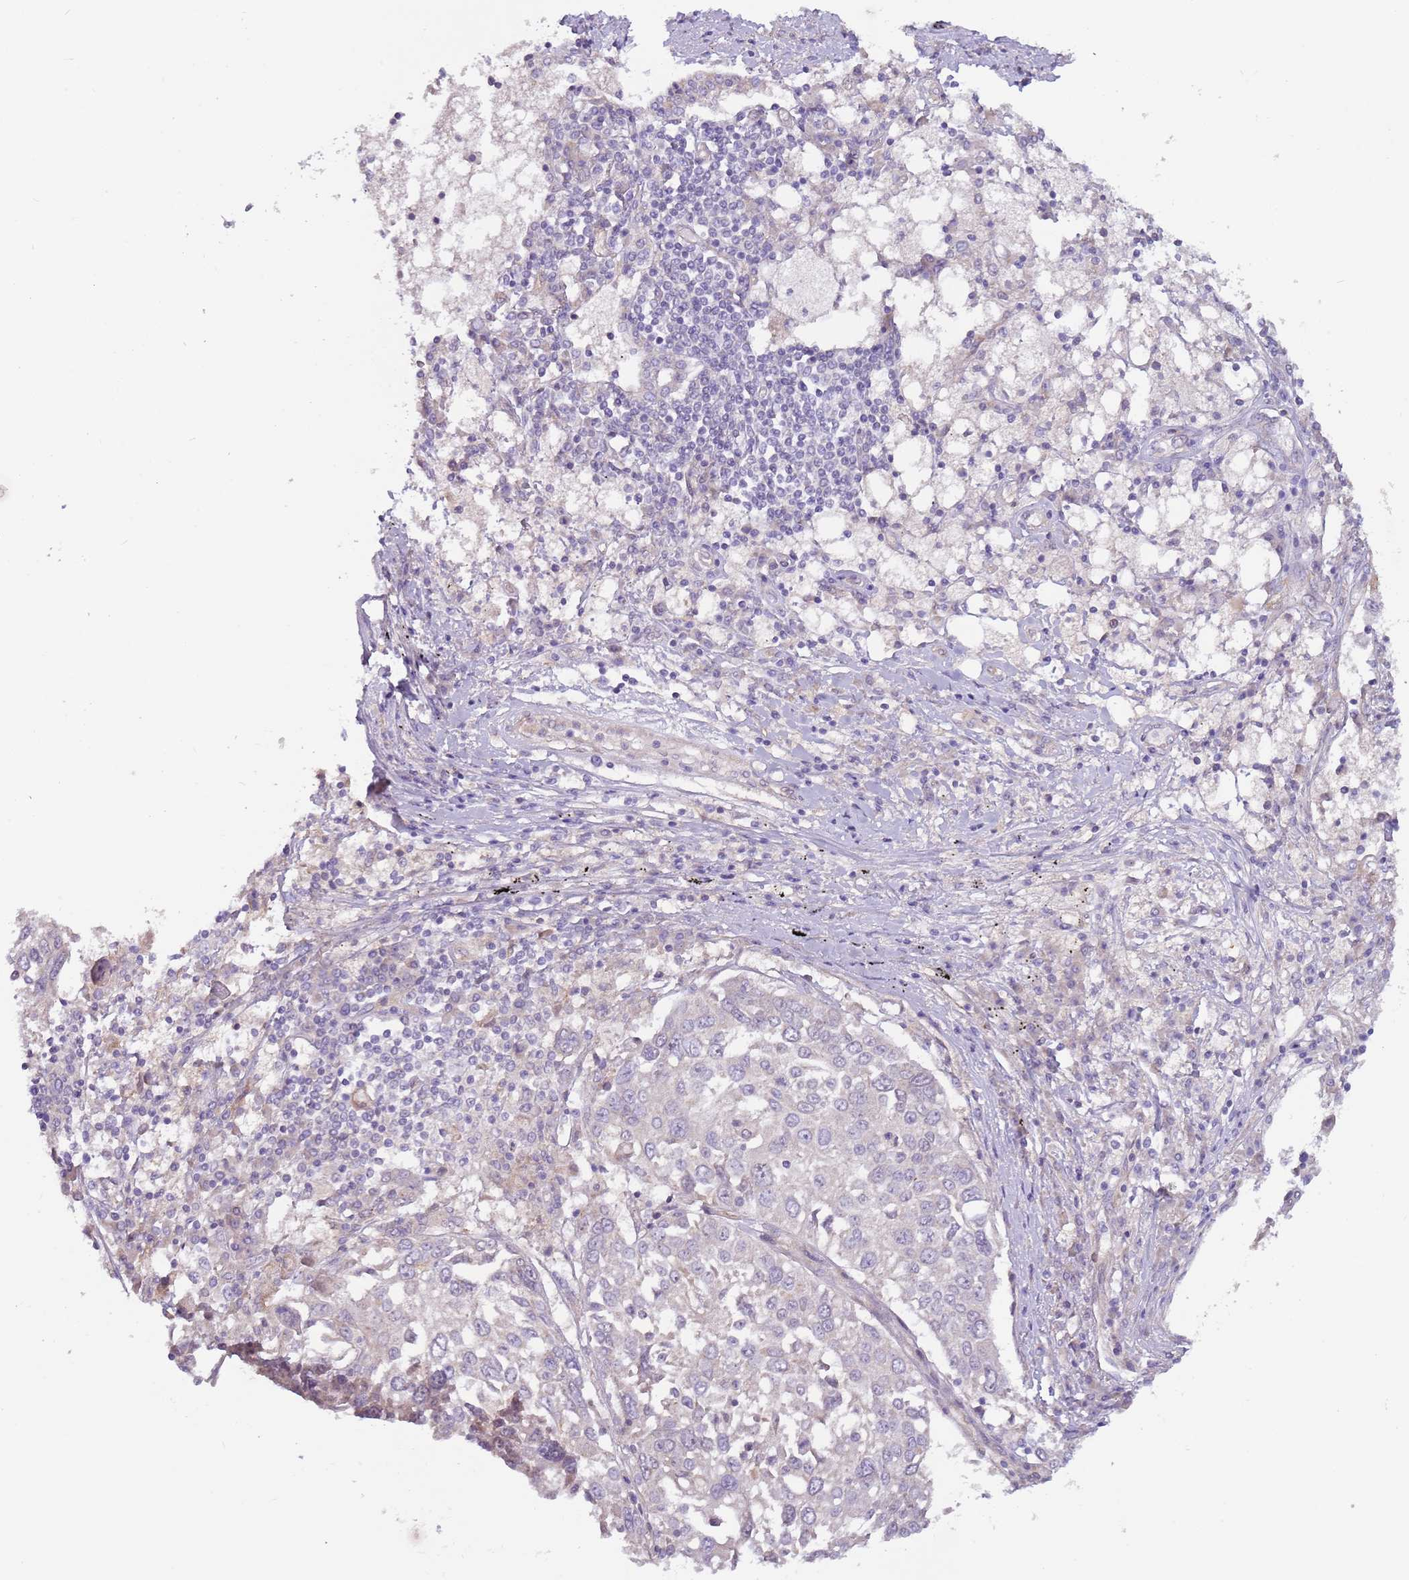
{"staining": {"intensity": "negative", "quantity": "none", "location": "none"}, "tissue": "lung cancer", "cell_type": "Tumor cells", "image_type": "cancer", "snomed": [{"axis": "morphology", "description": "Squamous cell carcinoma, NOS"}, {"axis": "topography", "description": "Lung"}], "caption": "Immunohistochemistry (IHC) micrograph of neoplastic tissue: human squamous cell carcinoma (lung) stained with DAB (3,3'-diaminobenzidine) demonstrates no significant protein expression in tumor cells.", "gene": "MRO", "patient": {"sex": "male", "age": 65}}